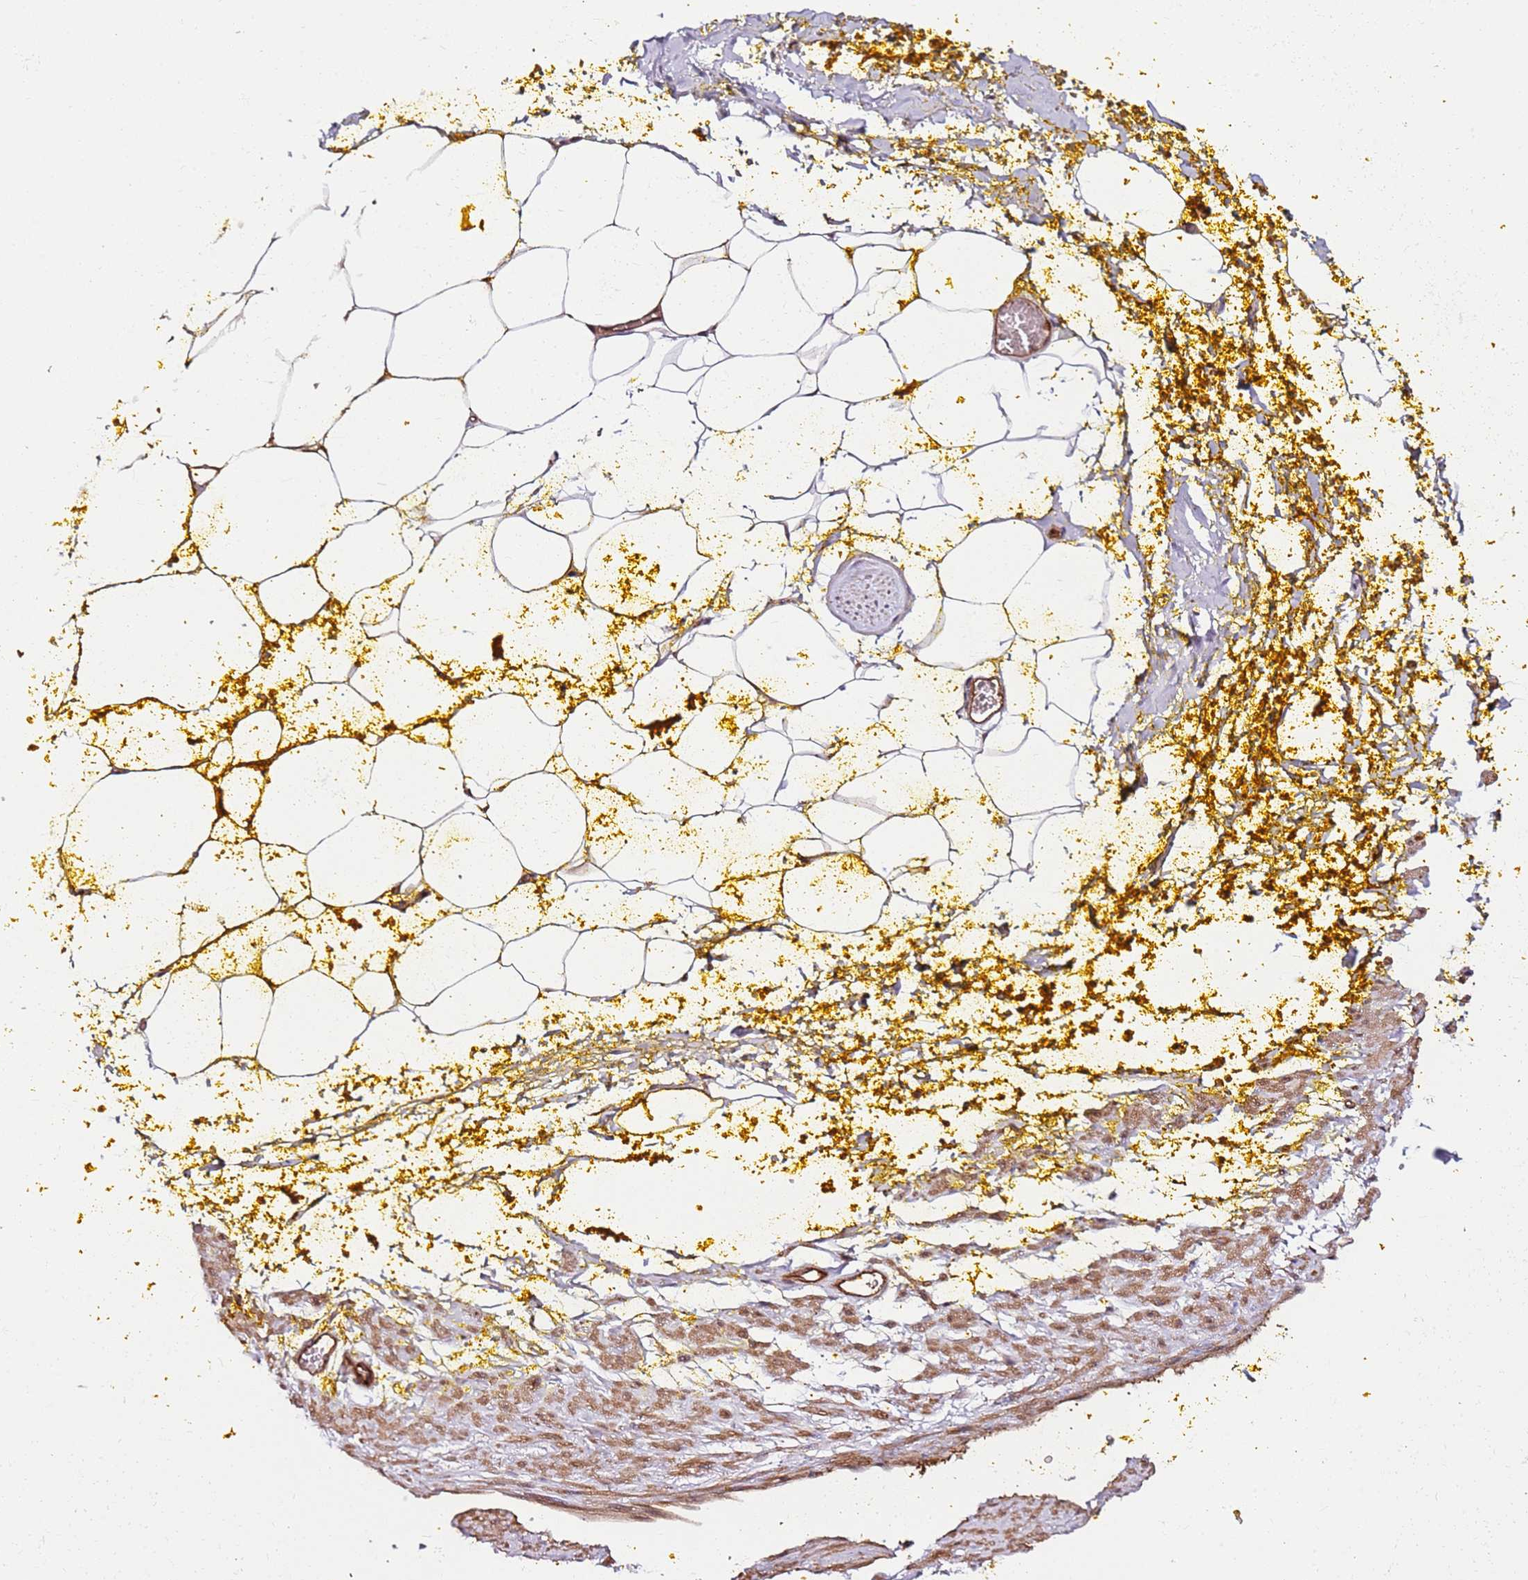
{"staining": {"intensity": "moderate", "quantity": ">75%", "location": "cytoplasmic/membranous"}, "tissue": "adipose tissue", "cell_type": "Adipocytes", "image_type": "normal", "snomed": [{"axis": "morphology", "description": "Normal tissue, NOS"}, {"axis": "morphology", "description": "Adenocarcinoma, Low grade"}, {"axis": "topography", "description": "Prostate"}, {"axis": "topography", "description": "Peripheral nerve tissue"}], "caption": "Adipose tissue stained with a brown dye demonstrates moderate cytoplasmic/membranous positive positivity in about >75% of adipocytes.", "gene": "CCNYL1", "patient": {"sex": "male", "age": 63}}